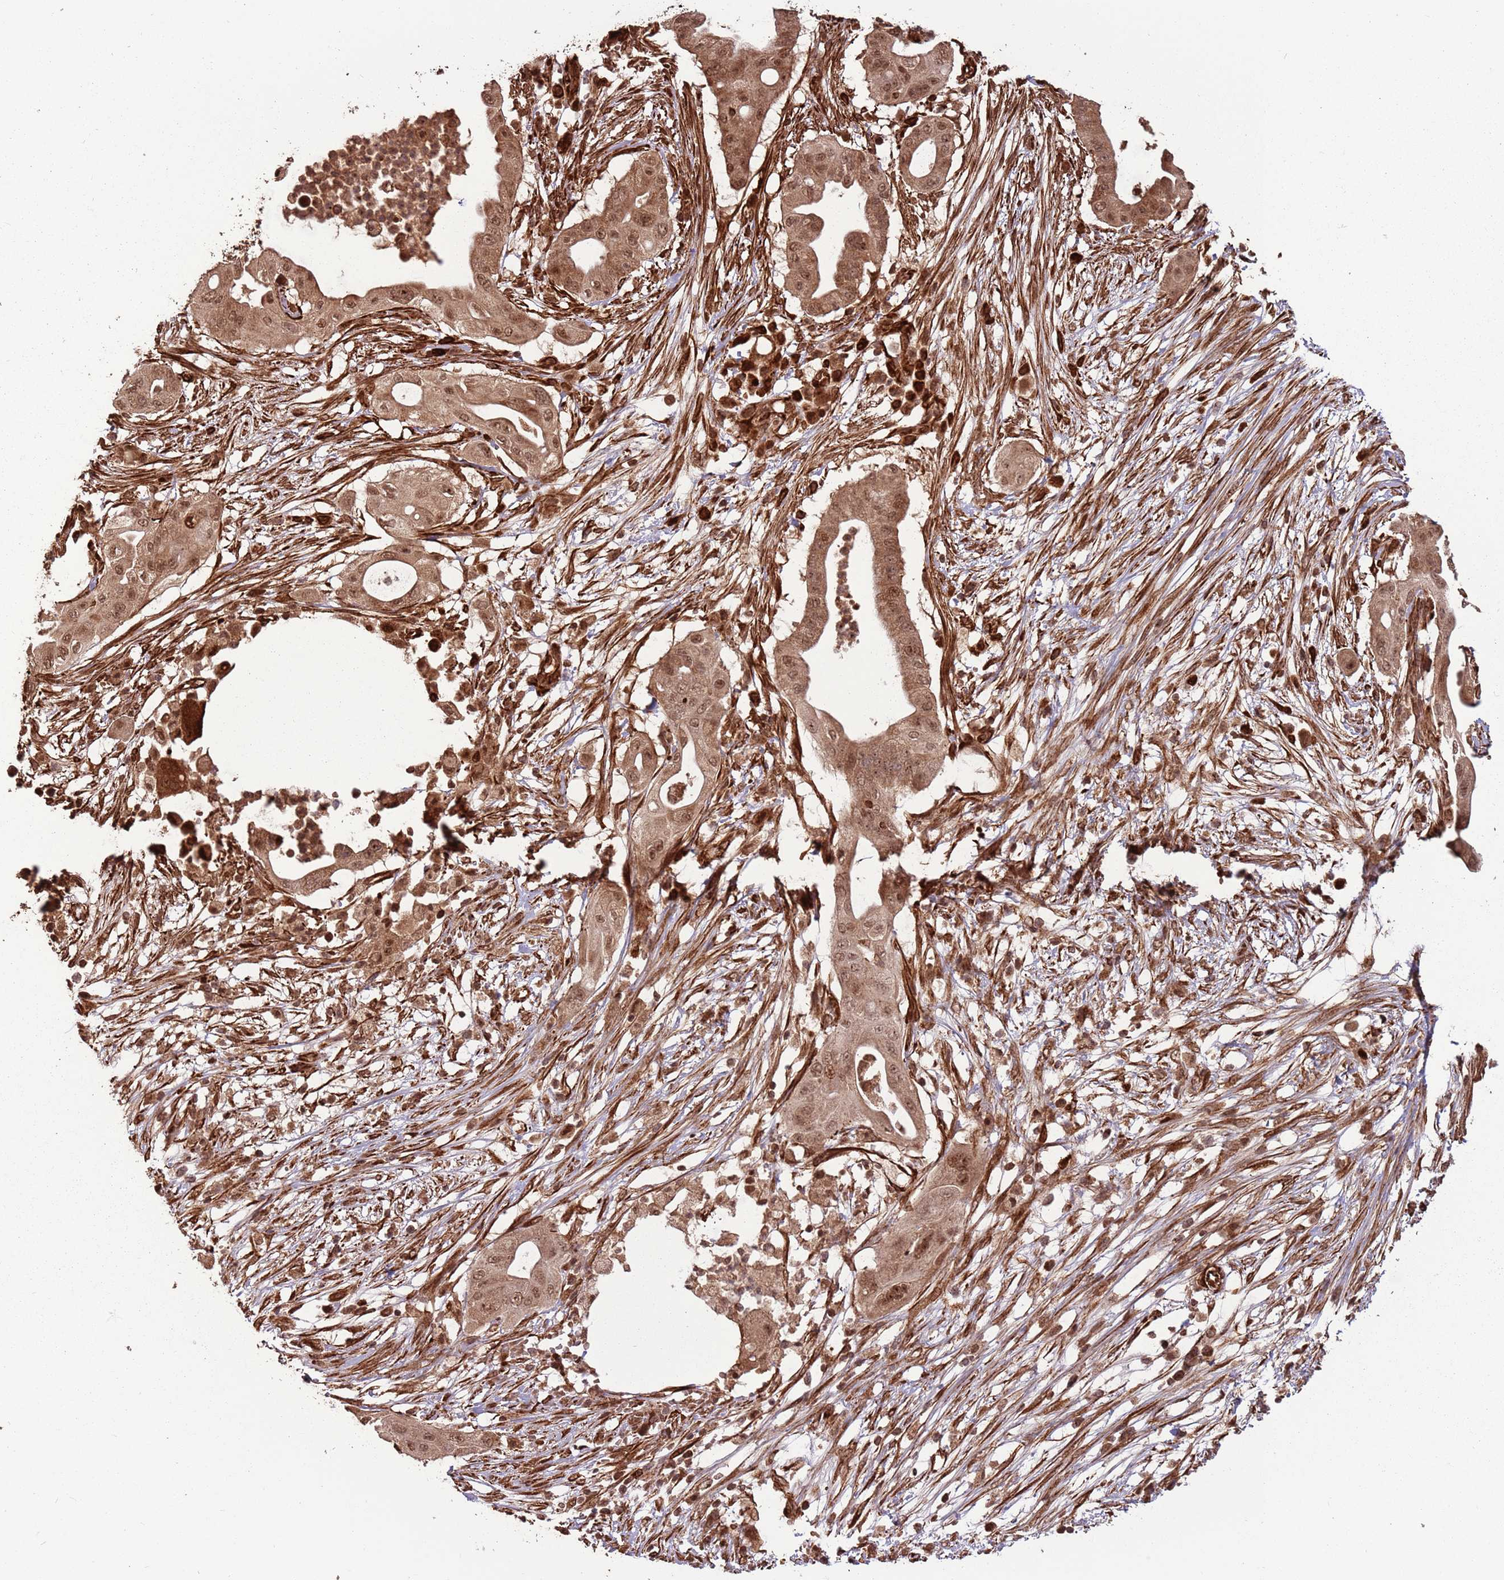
{"staining": {"intensity": "moderate", "quantity": ">75%", "location": "cytoplasmic/membranous,nuclear"}, "tissue": "pancreatic cancer", "cell_type": "Tumor cells", "image_type": "cancer", "snomed": [{"axis": "morphology", "description": "Adenocarcinoma, NOS"}, {"axis": "topography", "description": "Pancreas"}], "caption": "An immunohistochemistry (IHC) image of neoplastic tissue is shown. Protein staining in brown highlights moderate cytoplasmic/membranous and nuclear positivity in pancreatic cancer (adenocarcinoma) within tumor cells.", "gene": "ADAMTS3", "patient": {"sex": "male", "age": 68}}